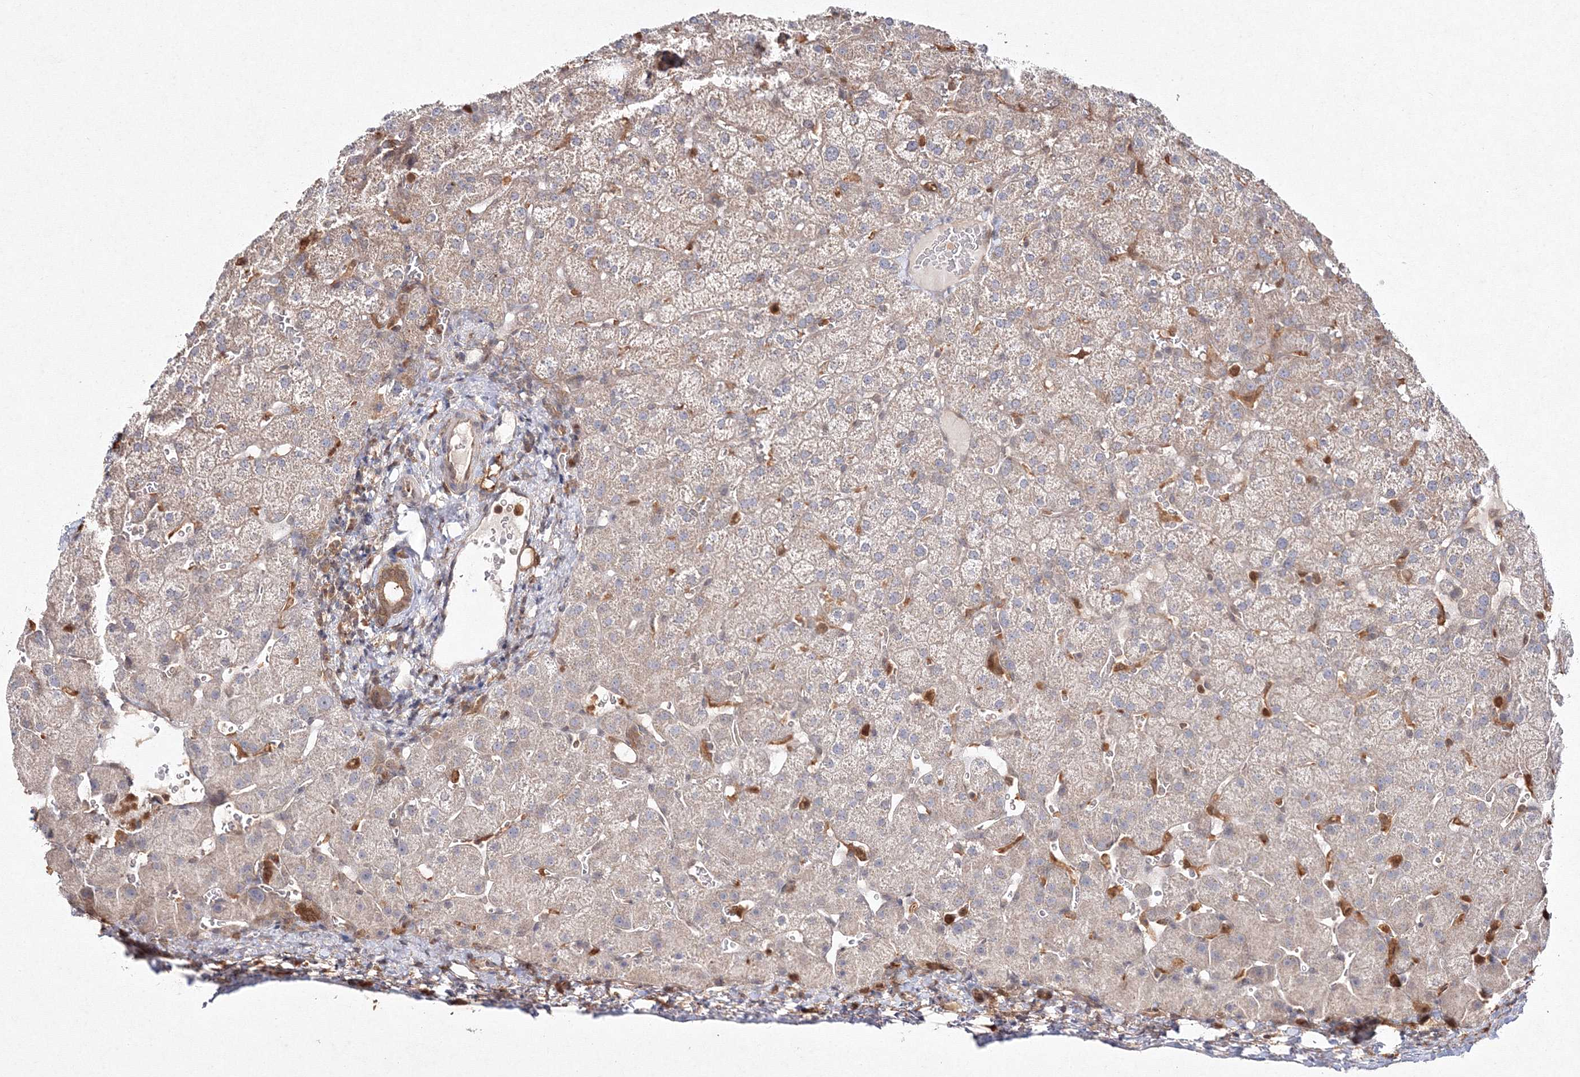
{"staining": {"intensity": "moderate", "quantity": ">75%", "location": "cytoplasmic/membranous"}, "tissue": "liver", "cell_type": "Cholangiocytes", "image_type": "normal", "snomed": [{"axis": "morphology", "description": "Normal tissue, NOS"}, {"axis": "topography", "description": "Liver"}], "caption": "IHC of unremarkable liver shows medium levels of moderate cytoplasmic/membranous positivity in about >75% of cholangiocytes. (brown staining indicates protein expression, while blue staining denotes nuclei).", "gene": "S100A11", "patient": {"sex": "female", "age": 32}}